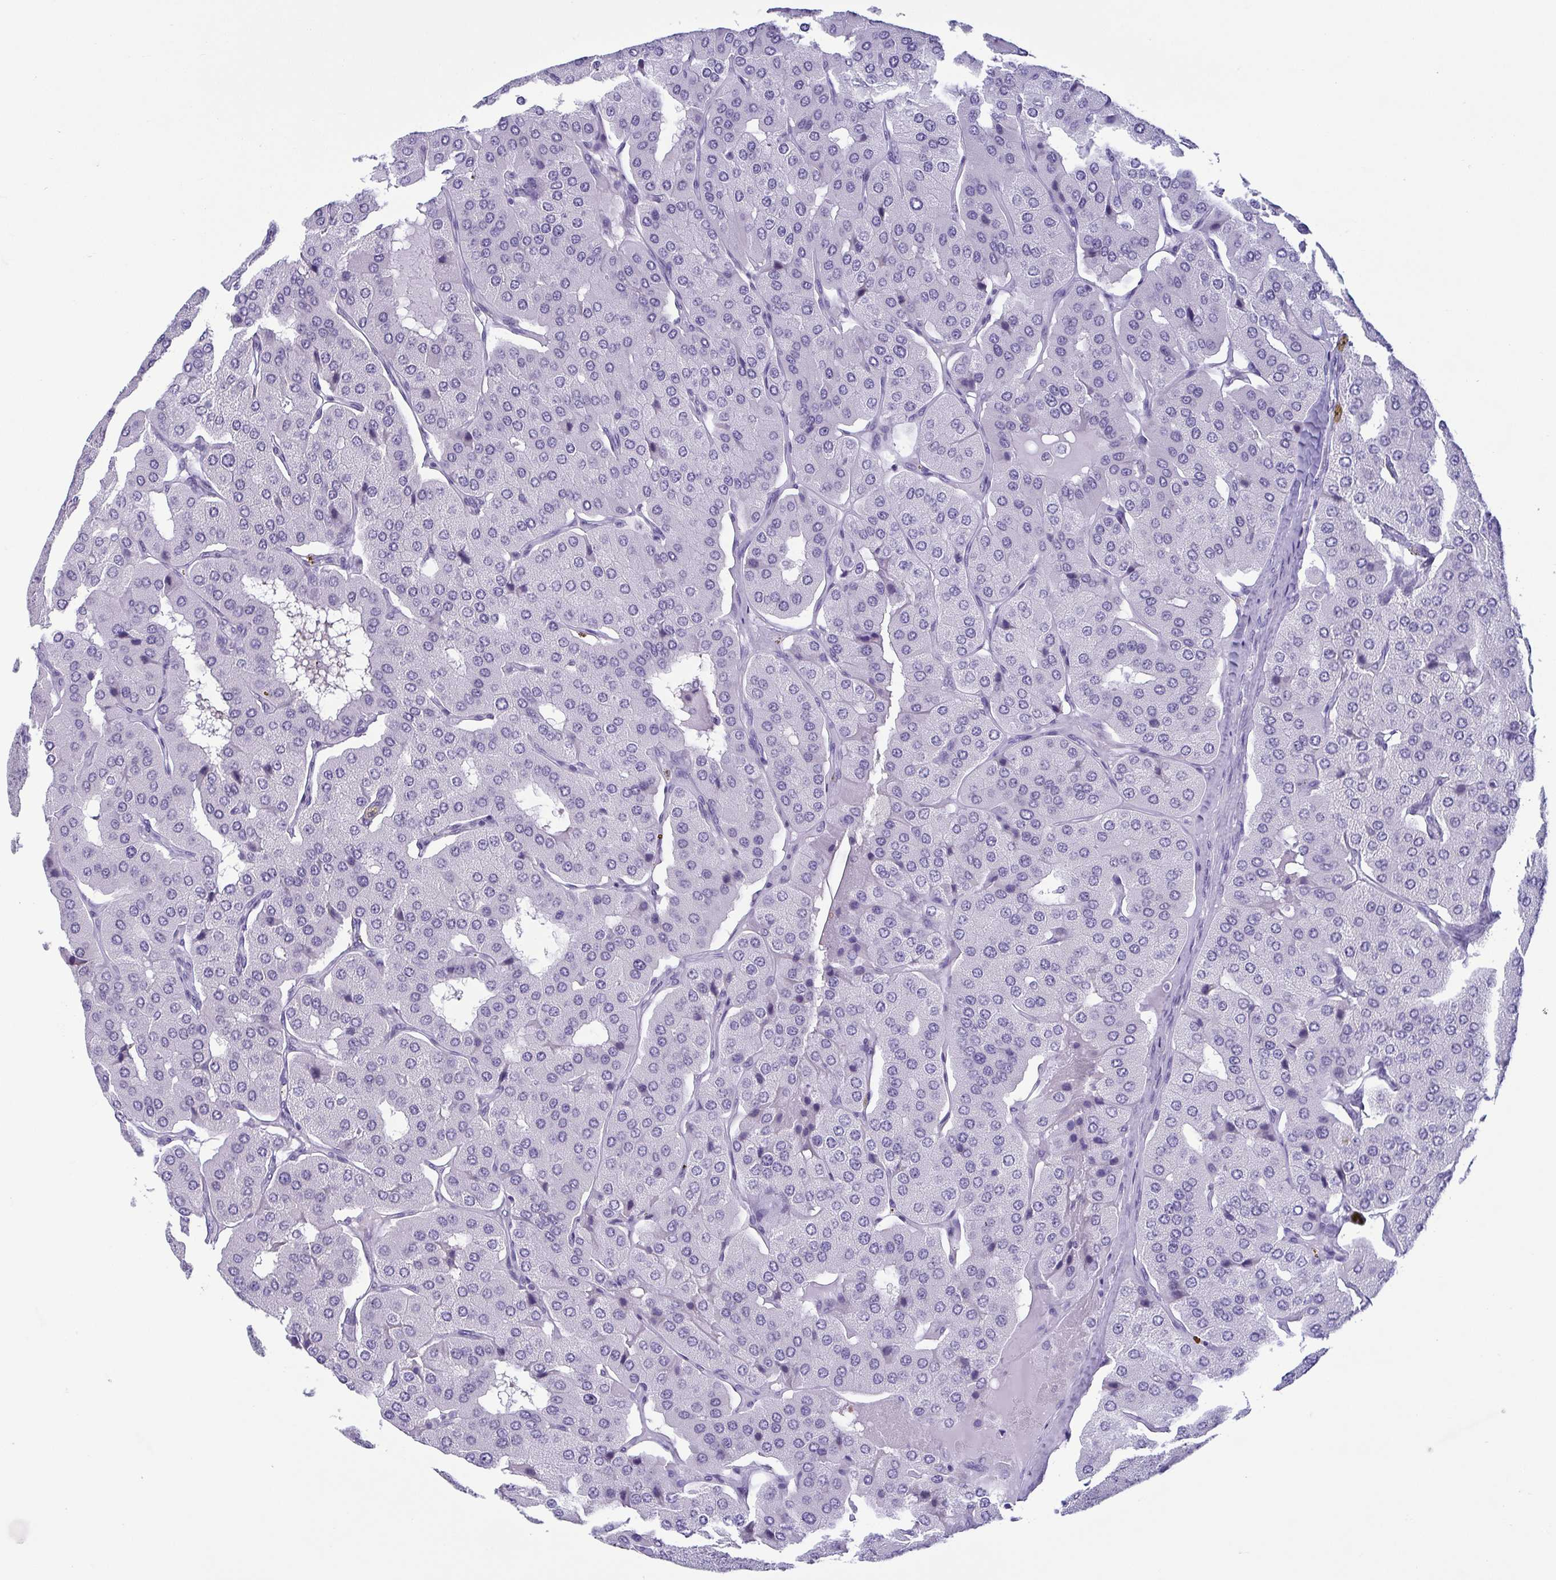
{"staining": {"intensity": "negative", "quantity": "none", "location": "none"}, "tissue": "parathyroid gland", "cell_type": "Glandular cells", "image_type": "normal", "snomed": [{"axis": "morphology", "description": "Normal tissue, NOS"}, {"axis": "morphology", "description": "Adenoma, NOS"}, {"axis": "topography", "description": "Parathyroid gland"}], "caption": "Protein analysis of normal parathyroid gland shows no significant expression in glandular cells. (Stains: DAB (3,3'-diaminobenzidine) immunohistochemistry with hematoxylin counter stain, Microscopy: brightfield microscopy at high magnification).", "gene": "BZW1", "patient": {"sex": "female", "age": 86}}